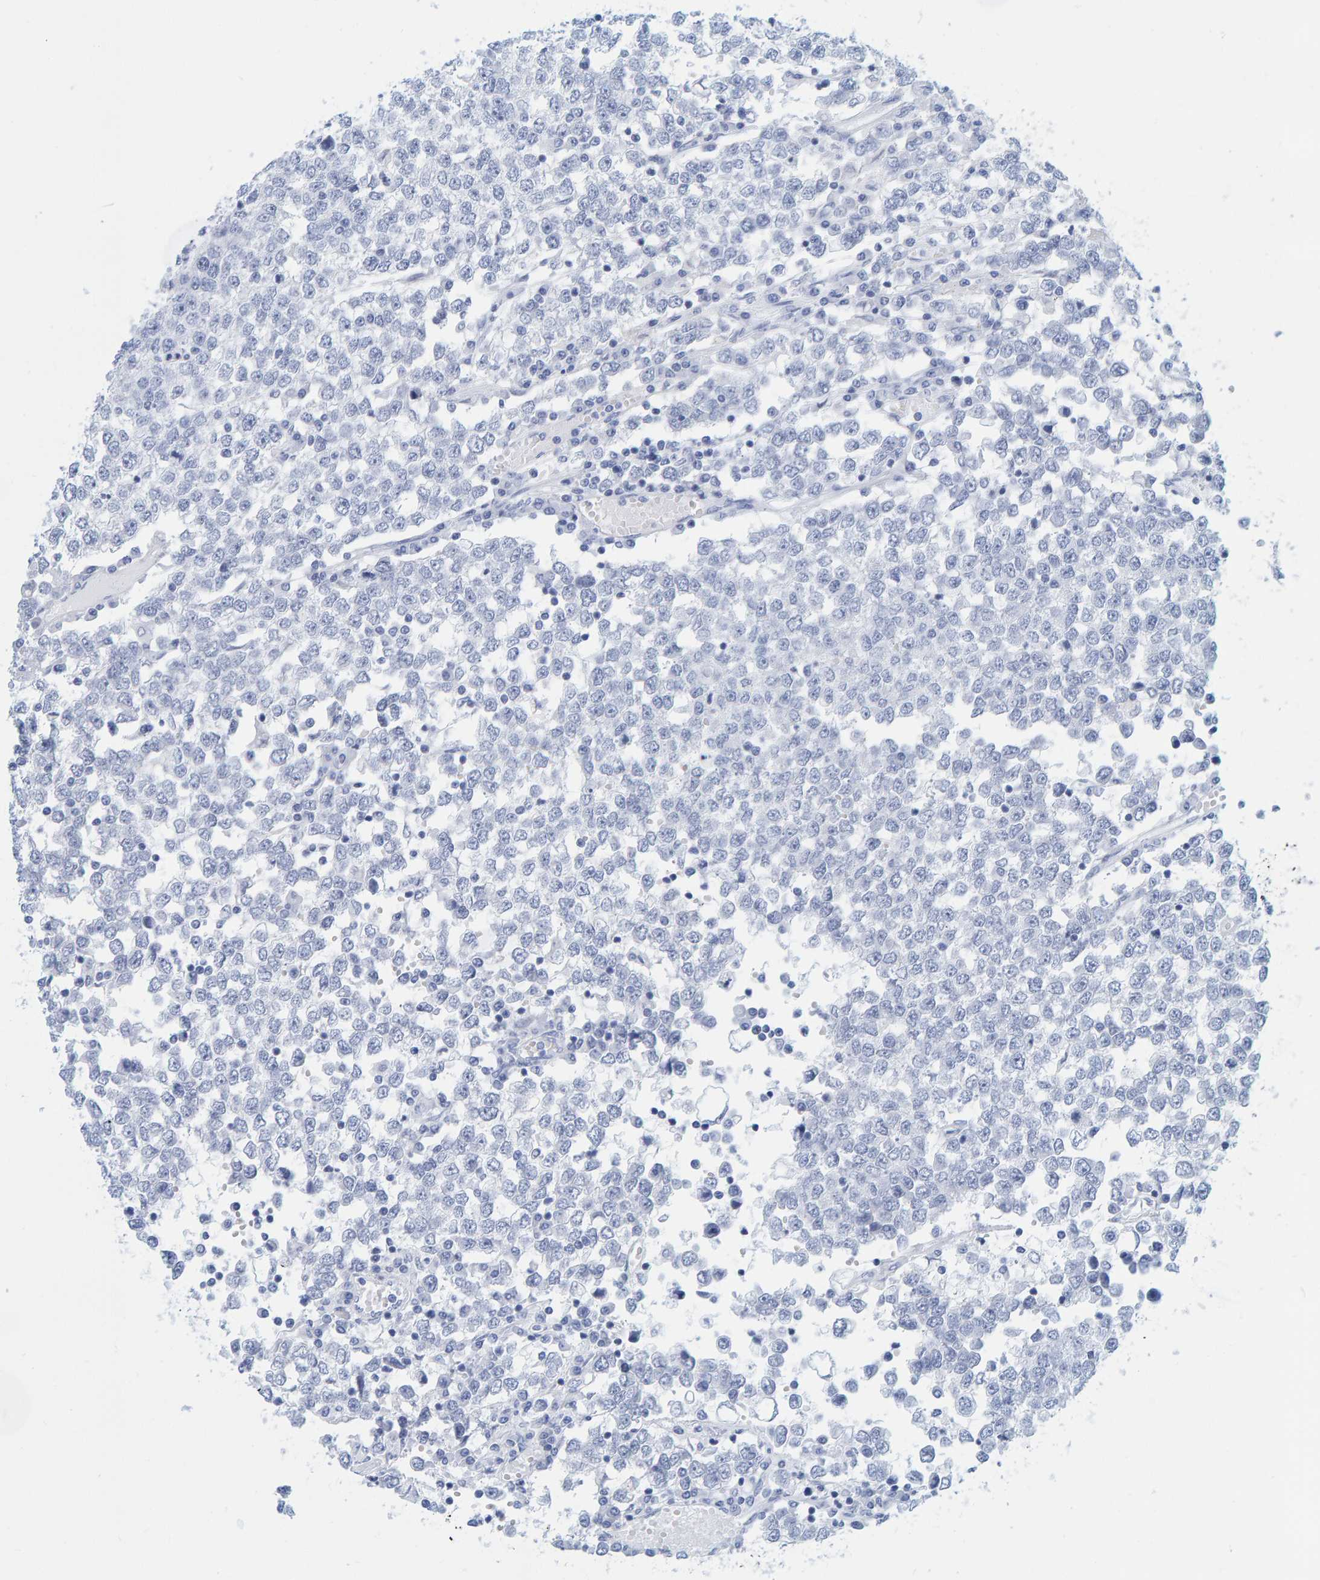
{"staining": {"intensity": "negative", "quantity": "none", "location": "none"}, "tissue": "testis cancer", "cell_type": "Tumor cells", "image_type": "cancer", "snomed": [{"axis": "morphology", "description": "Seminoma, NOS"}, {"axis": "topography", "description": "Testis"}], "caption": "This is a histopathology image of IHC staining of testis cancer, which shows no staining in tumor cells. (DAB IHC visualized using brightfield microscopy, high magnification).", "gene": "SFTPC", "patient": {"sex": "male", "age": 65}}